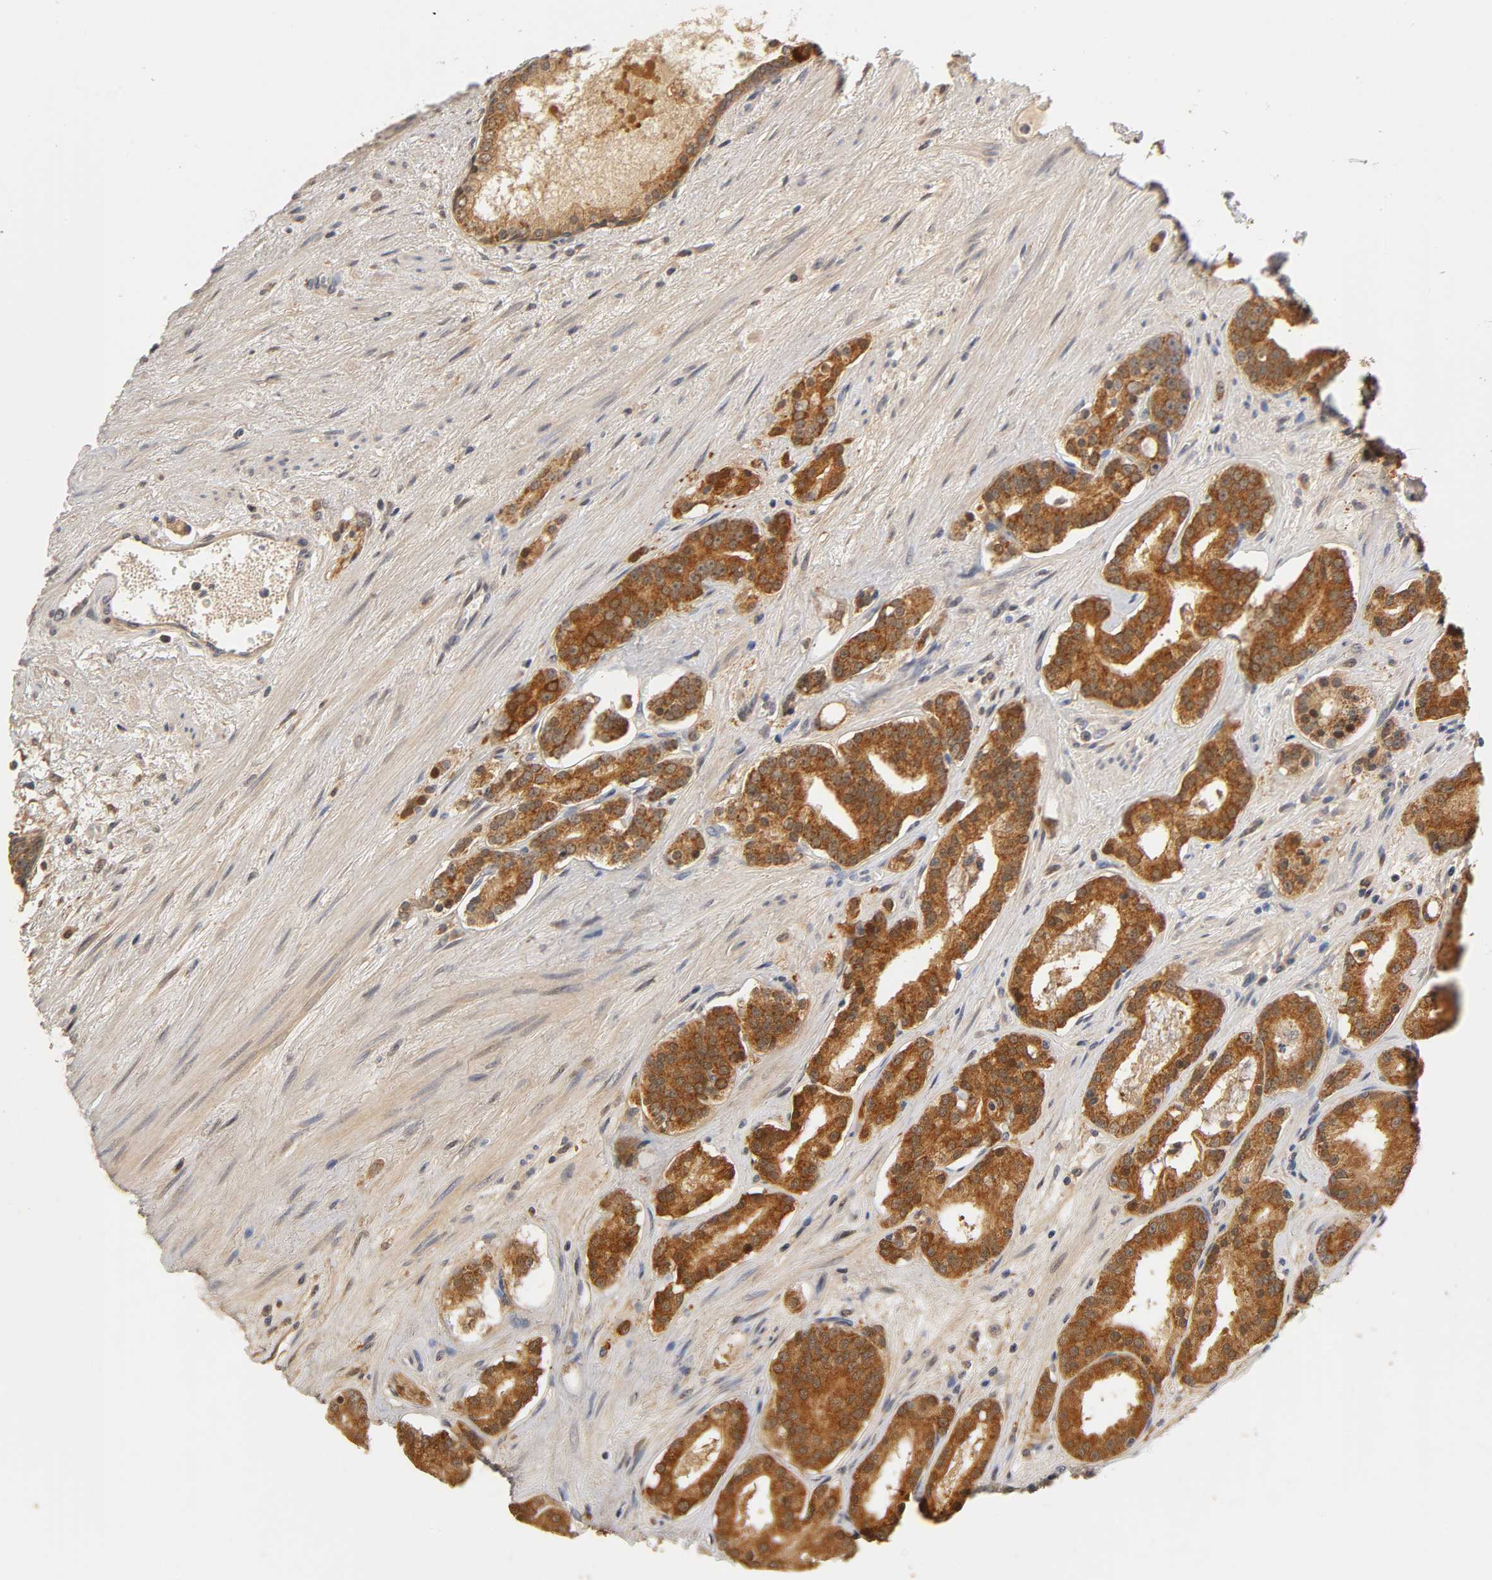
{"staining": {"intensity": "strong", "quantity": ">75%", "location": "cytoplasmic/membranous"}, "tissue": "prostate cancer", "cell_type": "Tumor cells", "image_type": "cancer", "snomed": [{"axis": "morphology", "description": "Adenocarcinoma, Low grade"}, {"axis": "topography", "description": "Prostate"}], "caption": "DAB immunohistochemical staining of prostate low-grade adenocarcinoma shows strong cytoplasmic/membranous protein staining in about >75% of tumor cells.", "gene": "GSTZ1", "patient": {"sex": "male", "age": 63}}